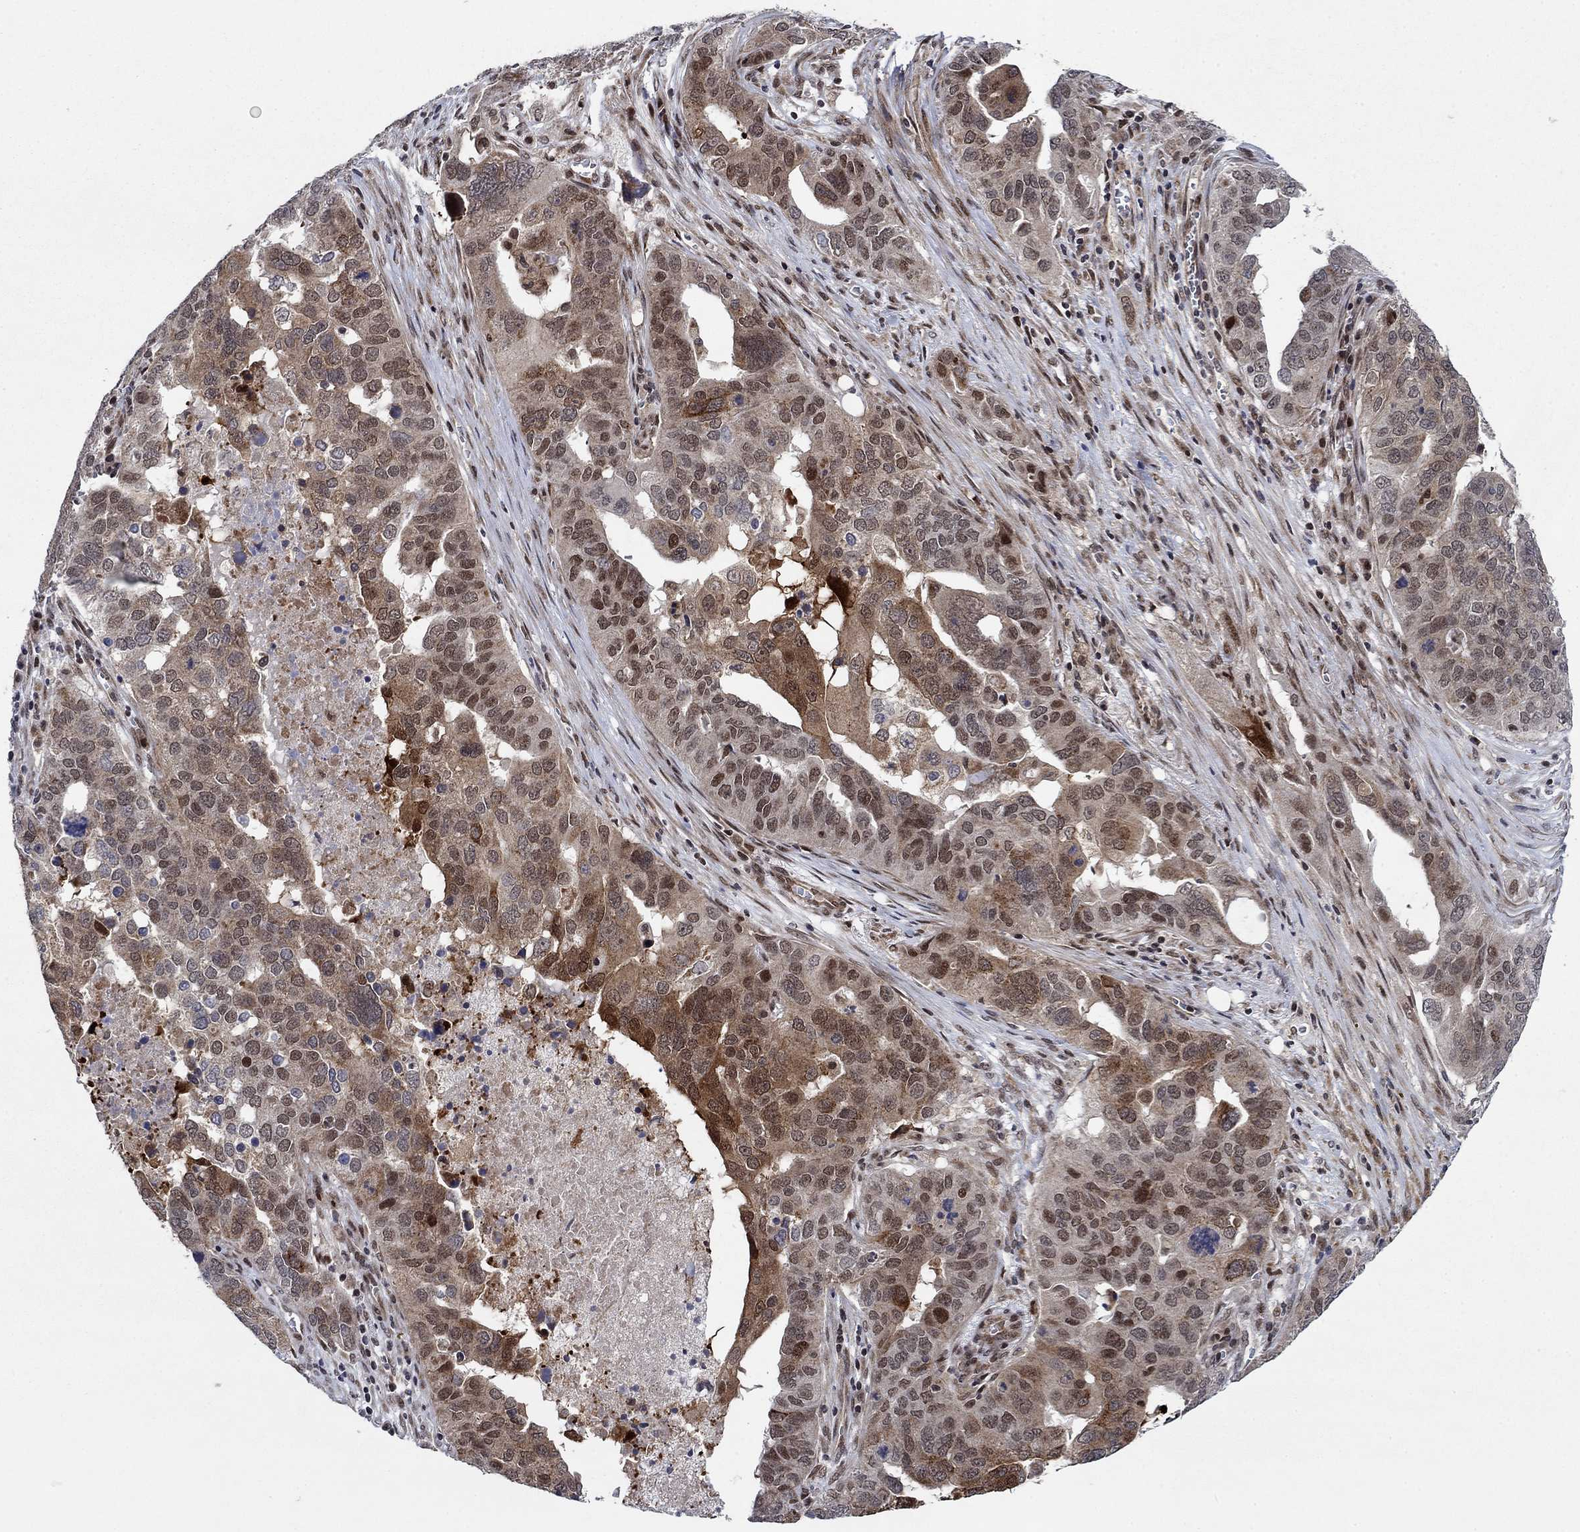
{"staining": {"intensity": "strong", "quantity": "<25%", "location": "cytoplasmic/membranous,nuclear"}, "tissue": "ovarian cancer", "cell_type": "Tumor cells", "image_type": "cancer", "snomed": [{"axis": "morphology", "description": "Carcinoma, endometroid"}, {"axis": "topography", "description": "Soft tissue"}, {"axis": "topography", "description": "Ovary"}], "caption": "Protein expression analysis of human endometroid carcinoma (ovarian) reveals strong cytoplasmic/membranous and nuclear expression in about <25% of tumor cells. The staining was performed using DAB to visualize the protein expression in brown, while the nuclei were stained in blue with hematoxylin (Magnification: 20x).", "gene": "PRICKLE4", "patient": {"sex": "female", "age": 52}}